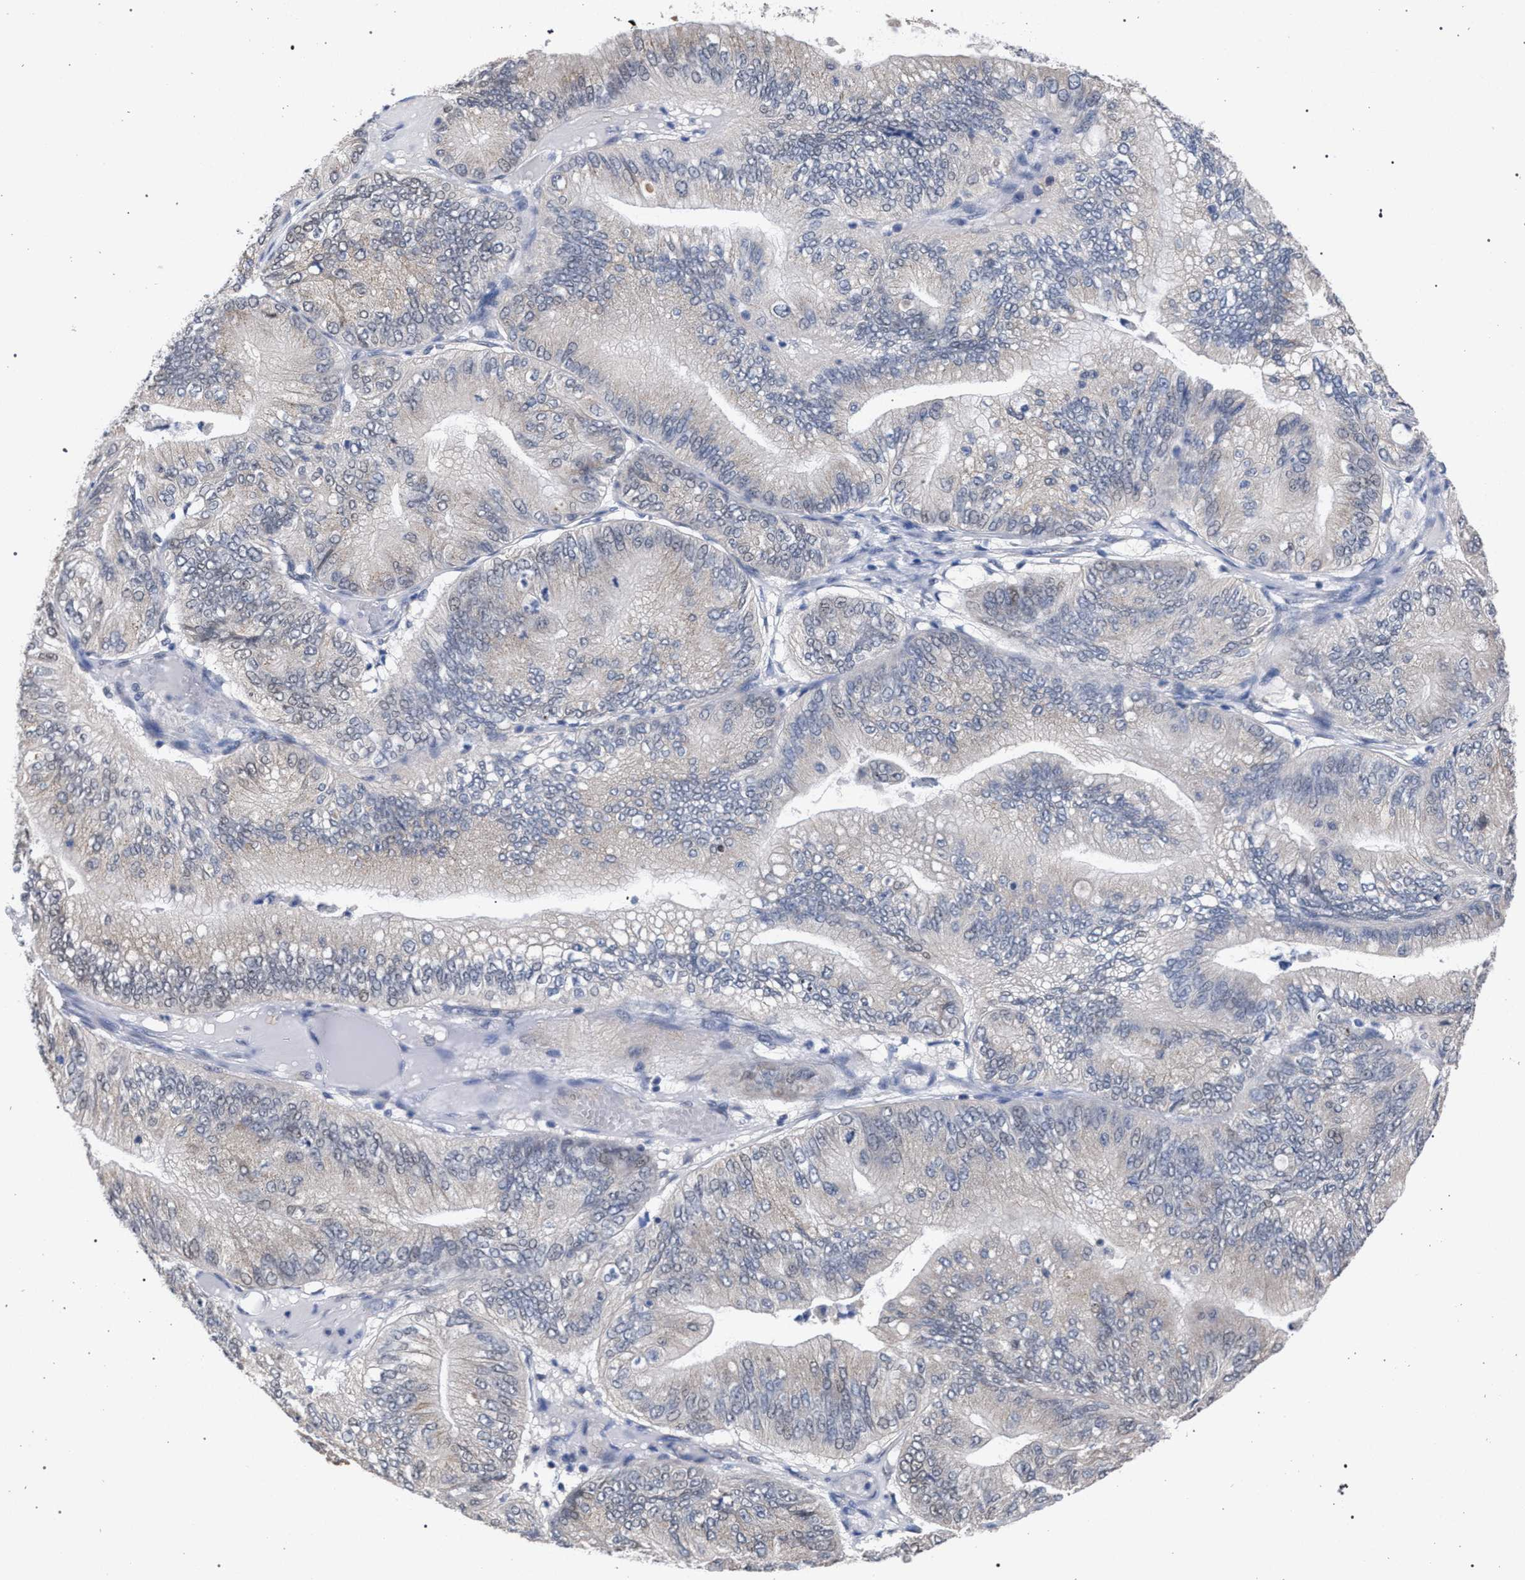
{"staining": {"intensity": "negative", "quantity": "none", "location": "none"}, "tissue": "ovarian cancer", "cell_type": "Tumor cells", "image_type": "cancer", "snomed": [{"axis": "morphology", "description": "Cystadenocarcinoma, mucinous, NOS"}, {"axis": "topography", "description": "Ovary"}], "caption": "Immunohistochemical staining of human ovarian mucinous cystadenocarcinoma demonstrates no significant staining in tumor cells. Brightfield microscopy of immunohistochemistry stained with DAB (3,3'-diaminobenzidine) (brown) and hematoxylin (blue), captured at high magnification.", "gene": "GOLGA2", "patient": {"sex": "female", "age": 61}}